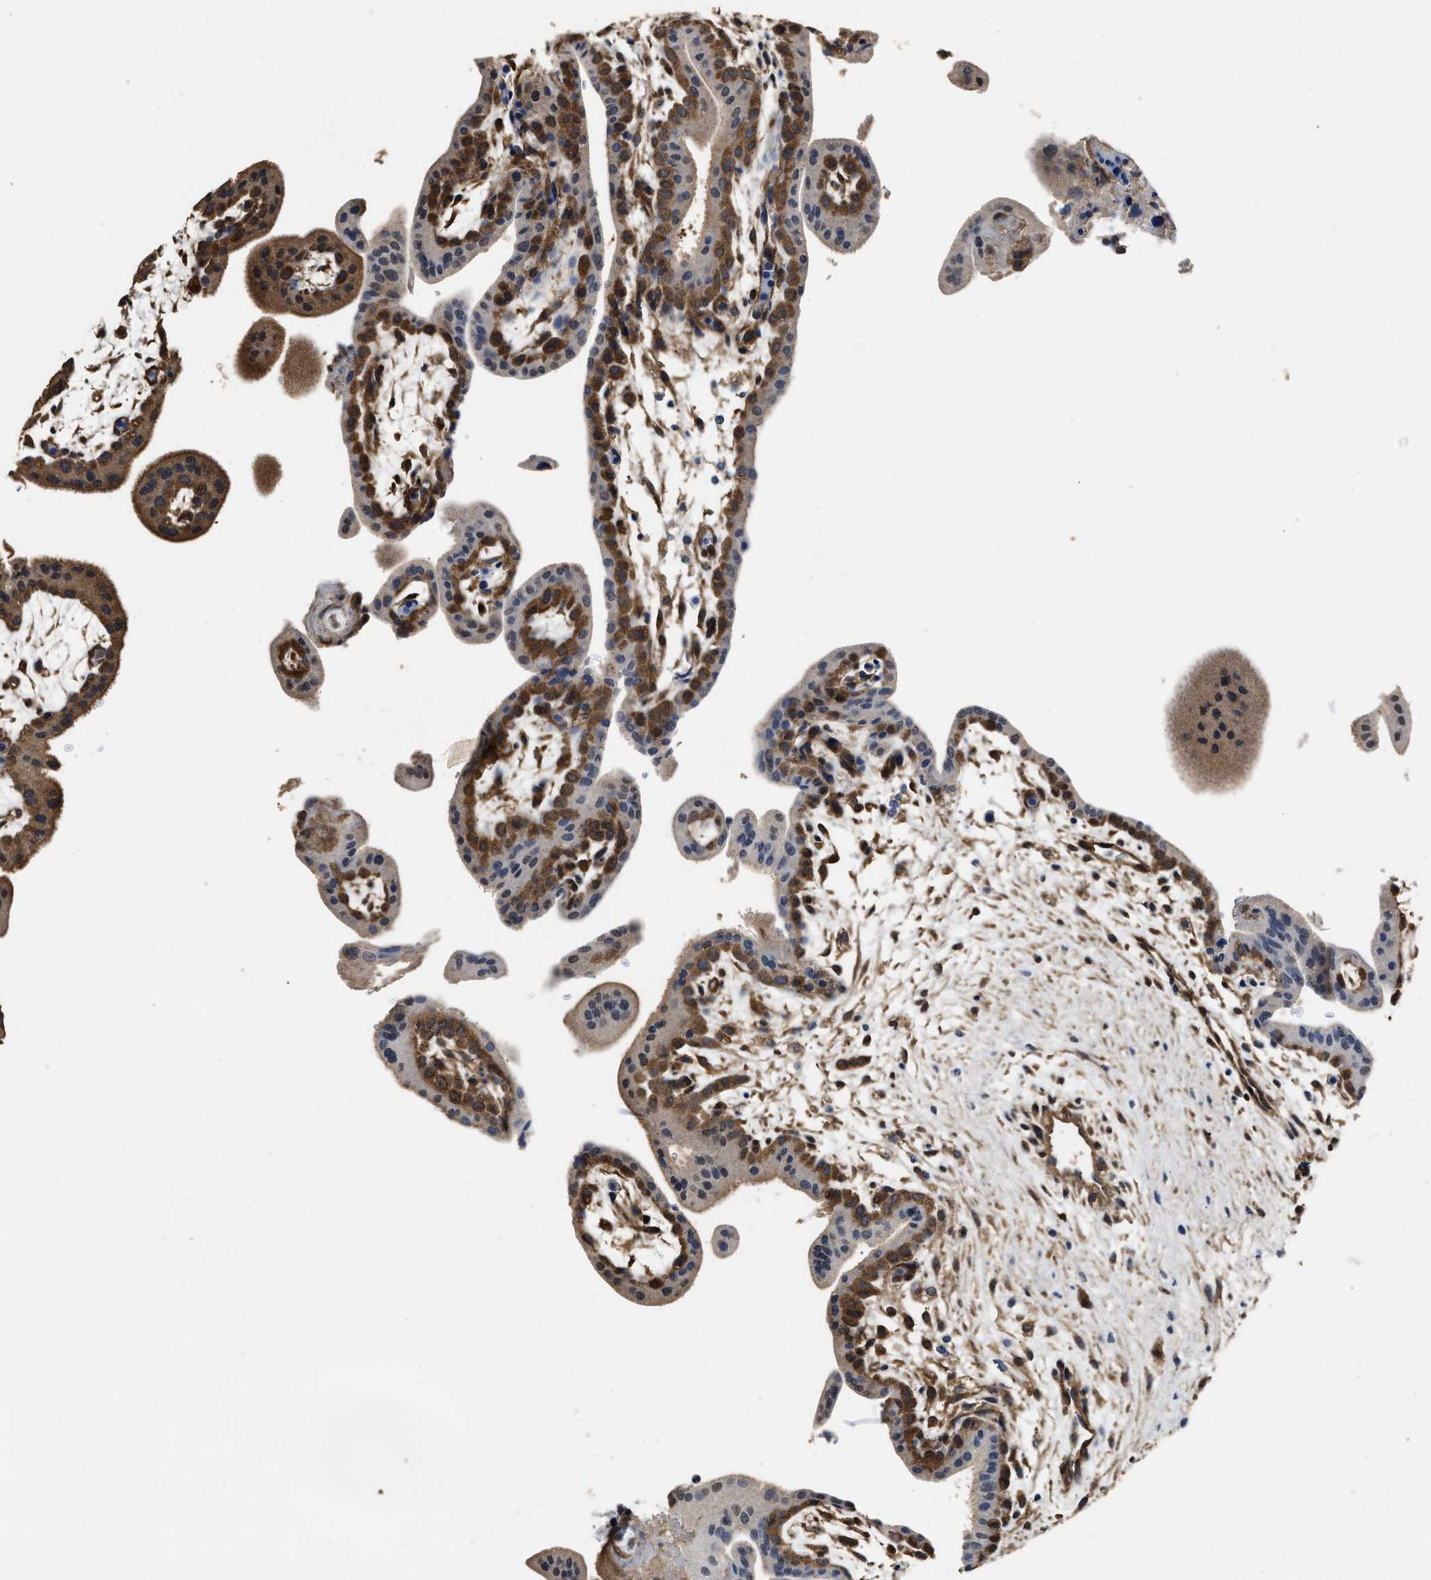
{"staining": {"intensity": "moderate", "quantity": "25%-75%", "location": "cytoplasmic/membranous"}, "tissue": "placenta", "cell_type": "Trophoblastic cells", "image_type": "normal", "snomed": [{"axis": "morphology", "description": "Normal tissue, NOS"}, {"axis": "topography", "description": "Placenta"}], "caption": "The immunohistochemical stain shows moderate cytoplasmic/membranous staining in trophoblastic cells of unremarkable placenta. The protein is stained brown, and the nuclei are stained in blue (DAB IHC with brightfield microscopy, high magnification).", "gene": "YWHAE", "patient": {"sex": "female", "age": 35}}